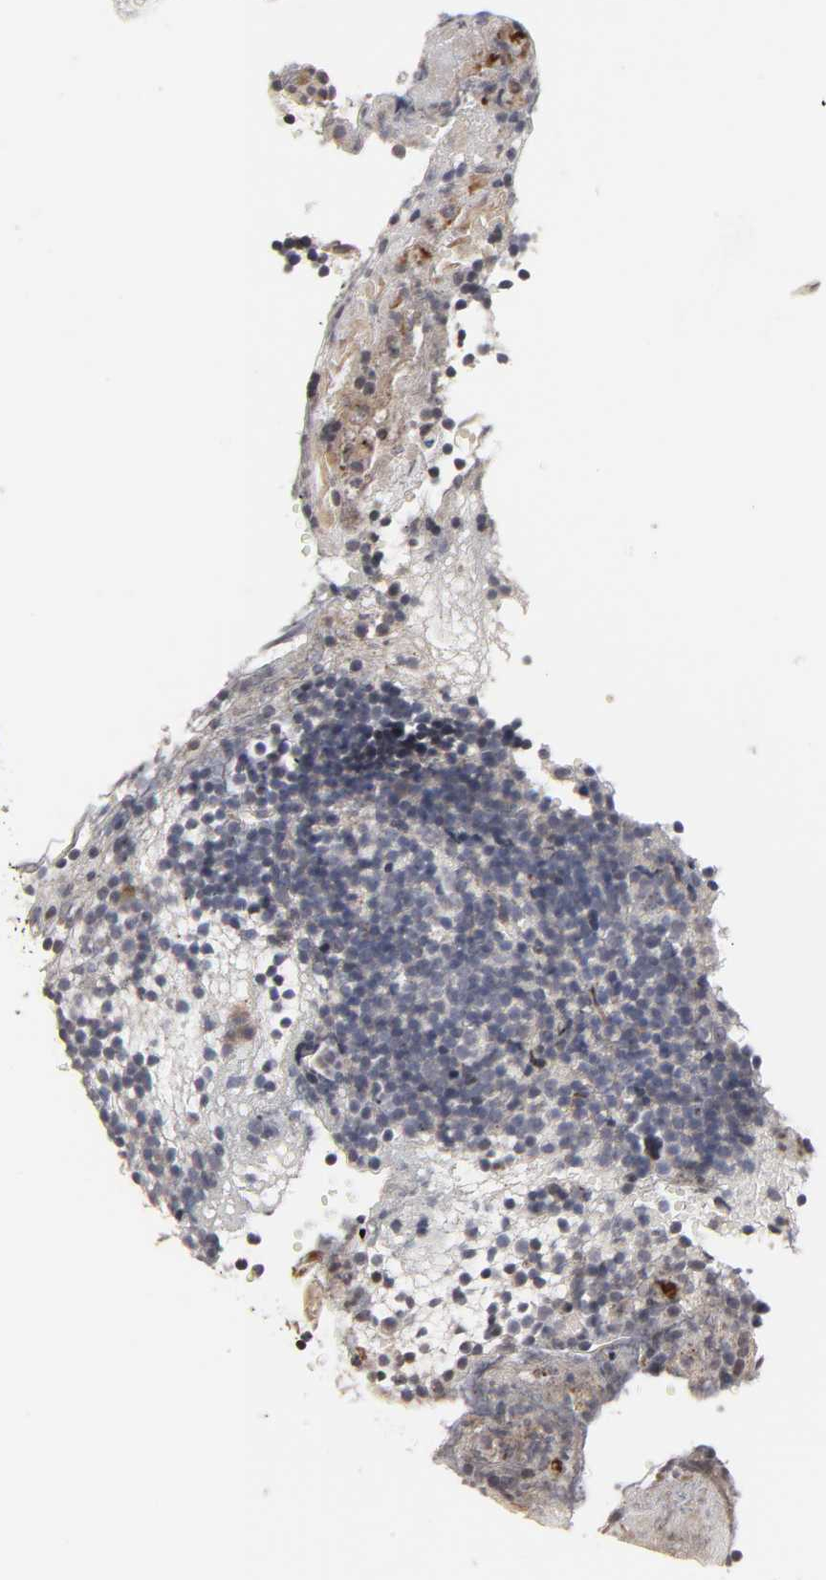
{"staining": {"intensity": "negative", "quantity": "none", "location": "none"}, "tissue": "tonsil", "cell_type": "Germinal center cells", "image_type": "normal", "snomed": [{"axis": "morphology", "description": "Normal tissue, NOS"}, {"axis": "topography", "description": "Tonsil"}], "caption": "Immunohistochemistry photomicrograph of unremarkable tonsil: tonsil stained with DAB exhibits no significant protein positivity in germinal center cells.", "gene": "HNF4A", "patient": {"sex": "female", "age": 40}}